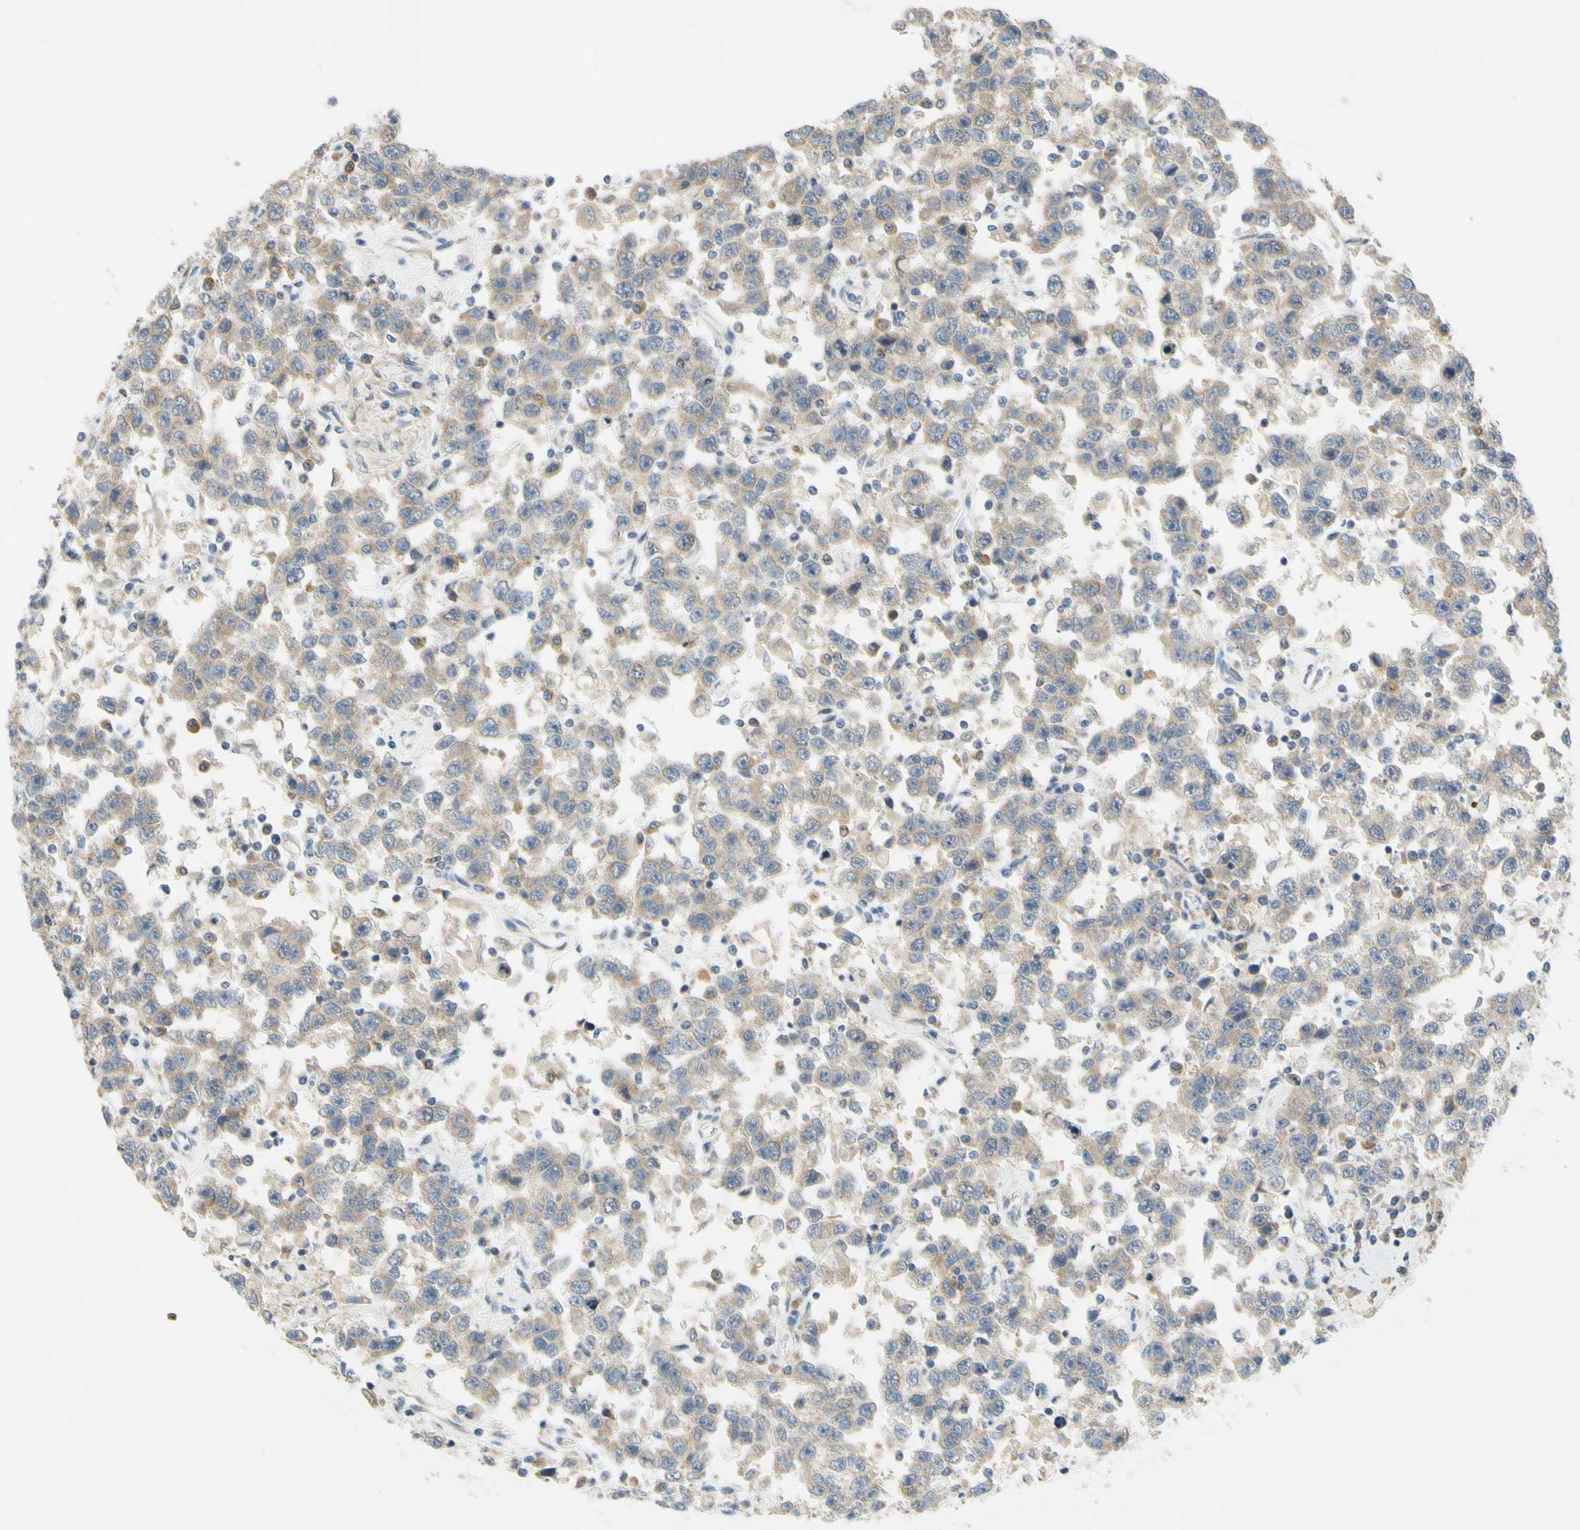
{"staining": {"intensity": "moderate", "quantity": ">75%", "location": "cytoplasmic/membranous"}, "tissue": "testis cancer", "cell_type": "Tumor cells", "image_type": "cancer", "snomed": [{"axis": "morphology", "description": "Seminoma, NOS"}, {"axis": "topography", "description": "Testis"}], "caption": "Seminoma (testis) stained for a protein displays moderate cytoplasmic/membranous positivity in tumor cells.", "gene": "CCNB2", "patient": {"sex": "male", "age": 41}}